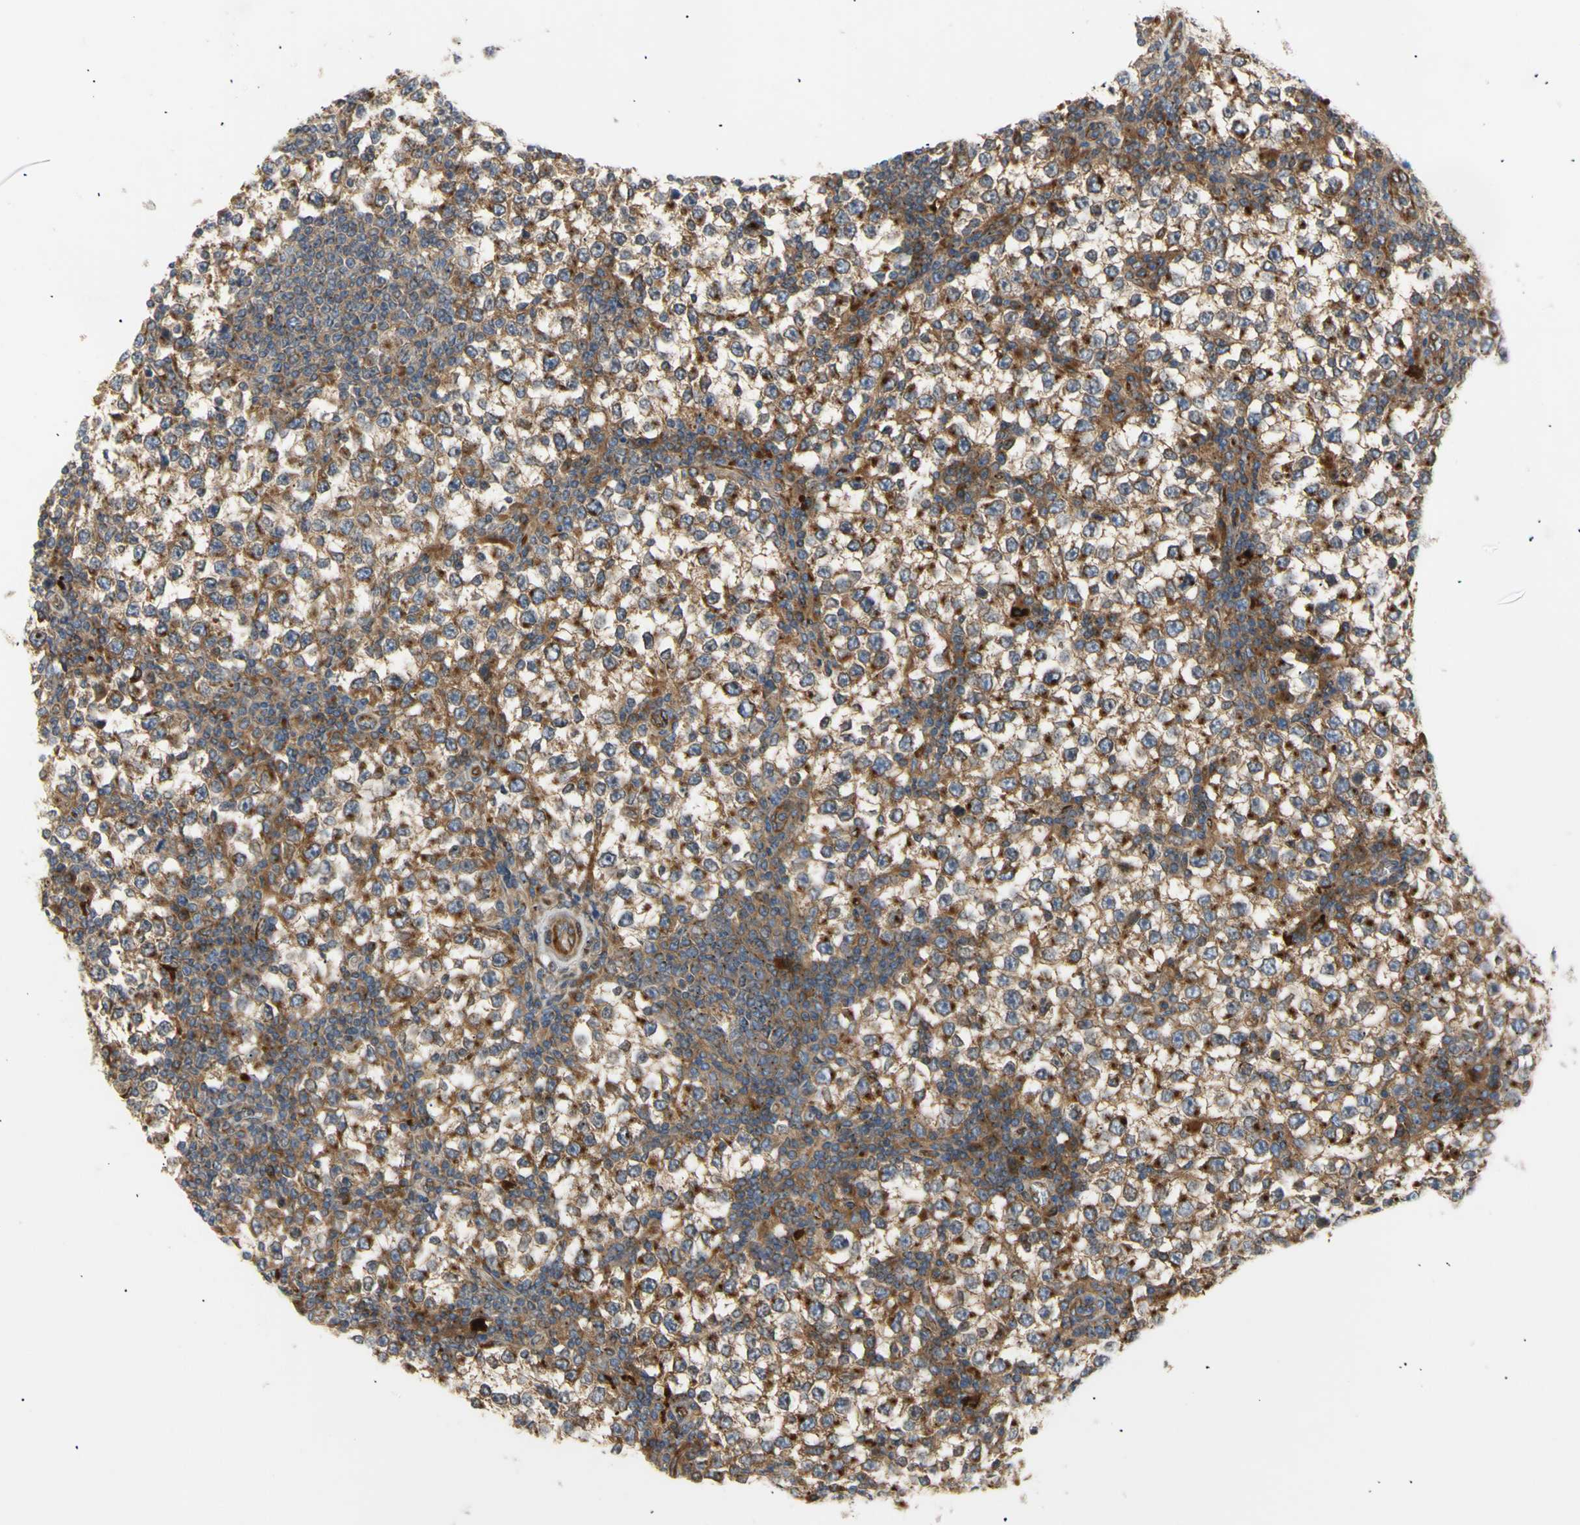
{"staining": {"intensity": "moderate", "quantity": ">75%", "location": "cytoplasmic/membranous"}, "tissue": "testis cancer", "cell_type": "Tumor cells", "image_type": "cancer", "snomed": [{"axis": "morphology", "description": "Seminoma, NOS"}, {"axis": "topography", "description": "Testis"}], "caption": "Testis cancer stained with DAB (3,3'-diaminobenzidine) immunohistochemistry exhibits medium levels of moderate cytoplasmic/membranous positivity in approximately >75% of tumor cells.", "gene": "TUBG2", "patient": {"sex": "male", "age": 65}}